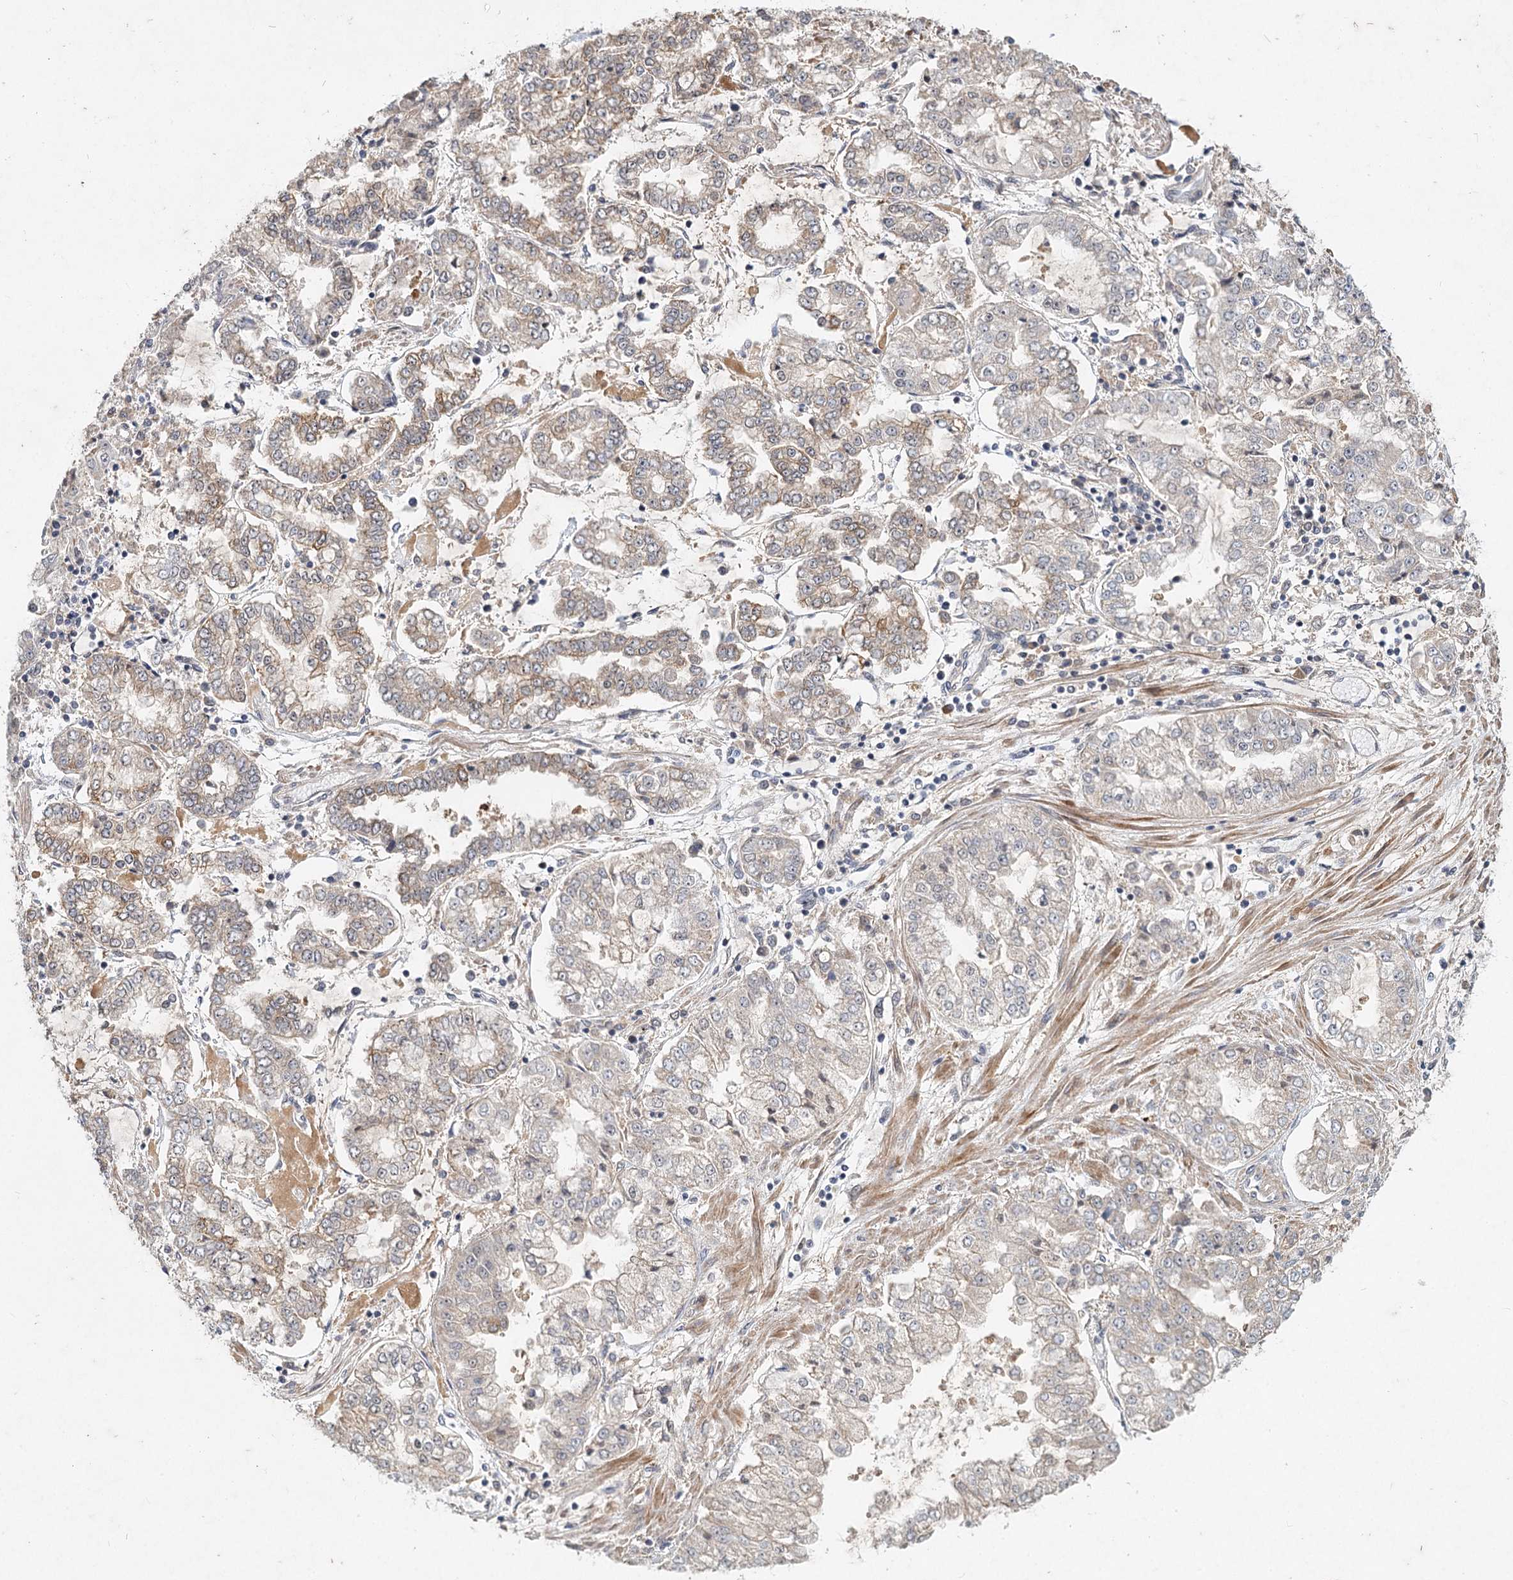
{"staining": {"intensity": "weak", "quantity": "25%-75%", "location": "cytoplasmic/membranous"}, "tissue": "stomach cancer", "cell_type": "Tumor cells", "image_type": "cancer", "snomed": [{"axis": "morphology", "description": "Adenocarcinoma, NOS"}, {"axis": "topography", "description": "Stomach"}], "caption": "The photomicrograph reveals immunohistochemical staining of stomach cancer. There is weak cytoplasmic/membranous expression is seen in about 25%-75% of tumor cells.", "gene": "AP3B1", "patient": {"sex": "male", "age": 76}}